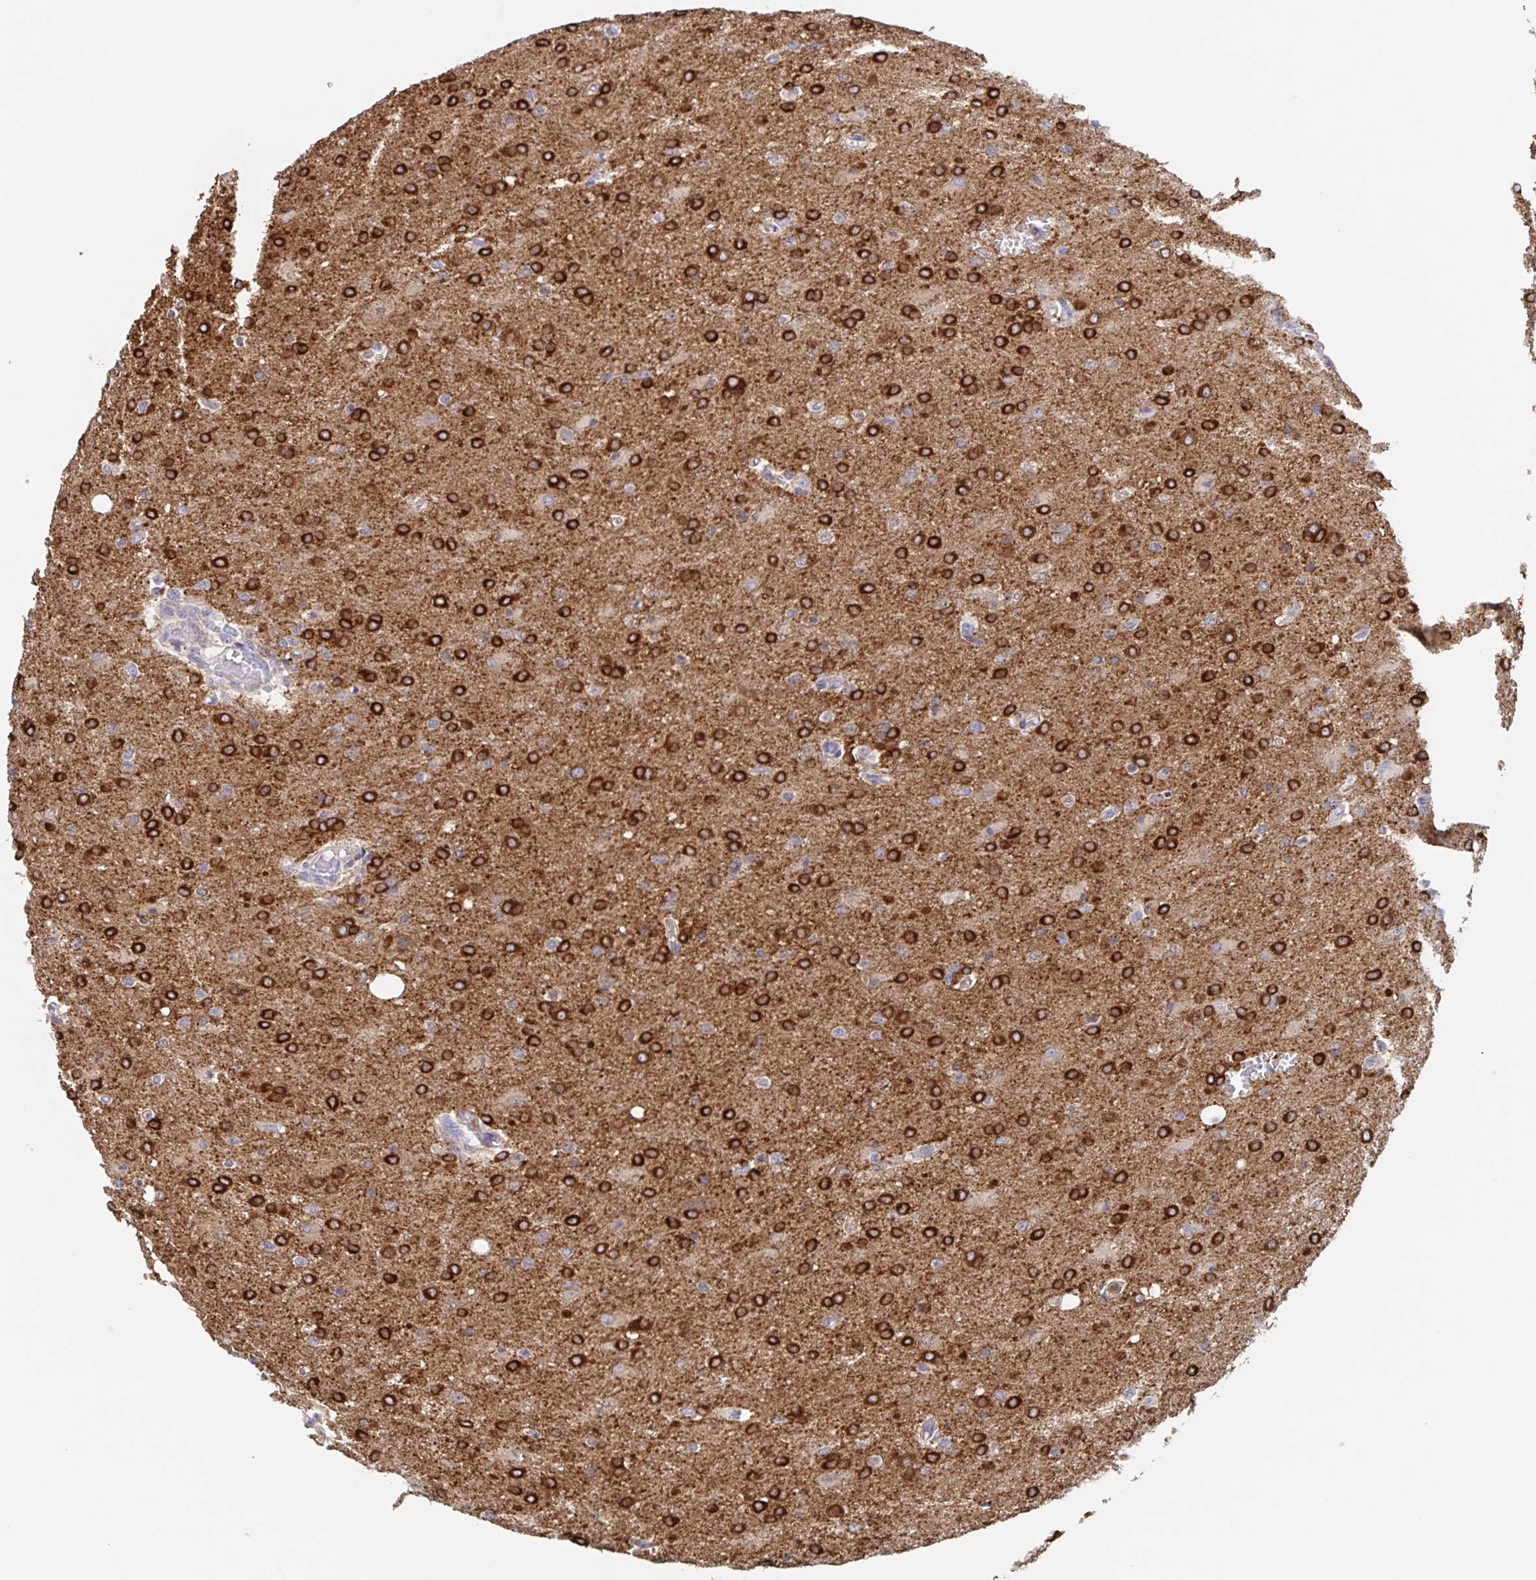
{"staining": {"intensity": "strong", "quantity": ">75%", "location": "cytoplasmic/membranous"}, "tissue": "glioma", "cell_type": "Tumor cells", "image_type": "cancer", "snomed": [{"axis": "morphology", "description": "Glioma, malignant, High grade"}, {"axis": "topography", "description": "Brain"}], "caption": "Glioma stained with DAB immunohistochemistry (IHC) demonstrates high levels of strong cytoplasmic/membranous positivity in approximately >75% of tumor cells.", "gene": "CDC42BPG", "patient": {"sex": "male", "age": 68}}